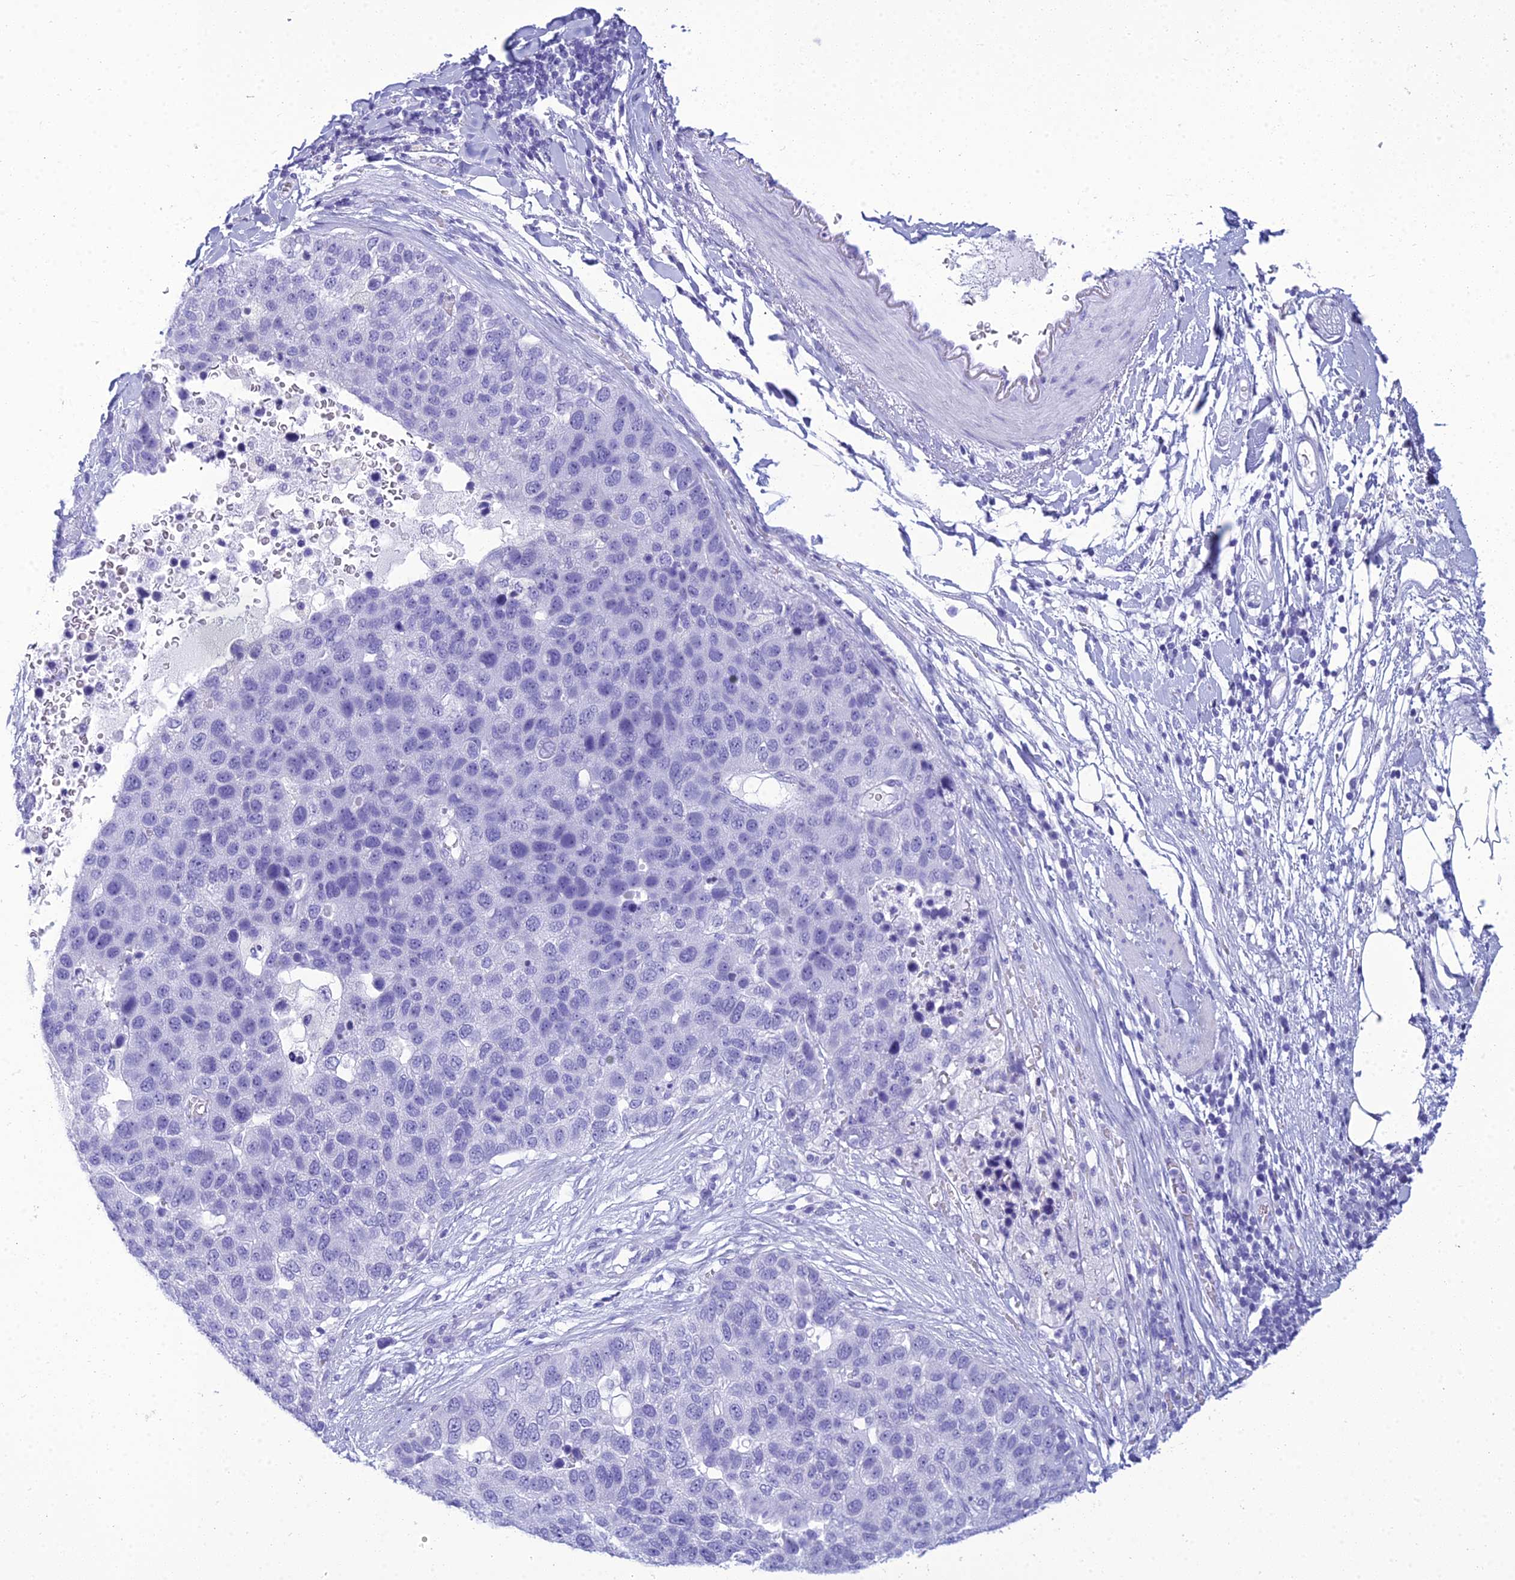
{"staining": {"intensity": "negative", "quantity": "none", "location": "none"}, "tissue": "pancreatic cancer", "cell_type": "Tumor cells", "image_type": "cancer", "snomed": [{"axis": "morphology", "description": "Adenocarcinoma, NOS"}, {"axis": "topography", "description": "Pancreas"}], "caption": "DAB (3,3'-diaminobenzidine) immunohistochemical staining of human pancreatic cancer exhibits no significant expression in tumor cells. The staining was performed using DAB (3,3'-diaminobenzidine) to visualize the protein expression in brown, while the nuclei were stained in blue with hematoxylin (Magnification: 20x).", "gene": "ZNF442", "patient": {"sex": "female", "age": 61}}